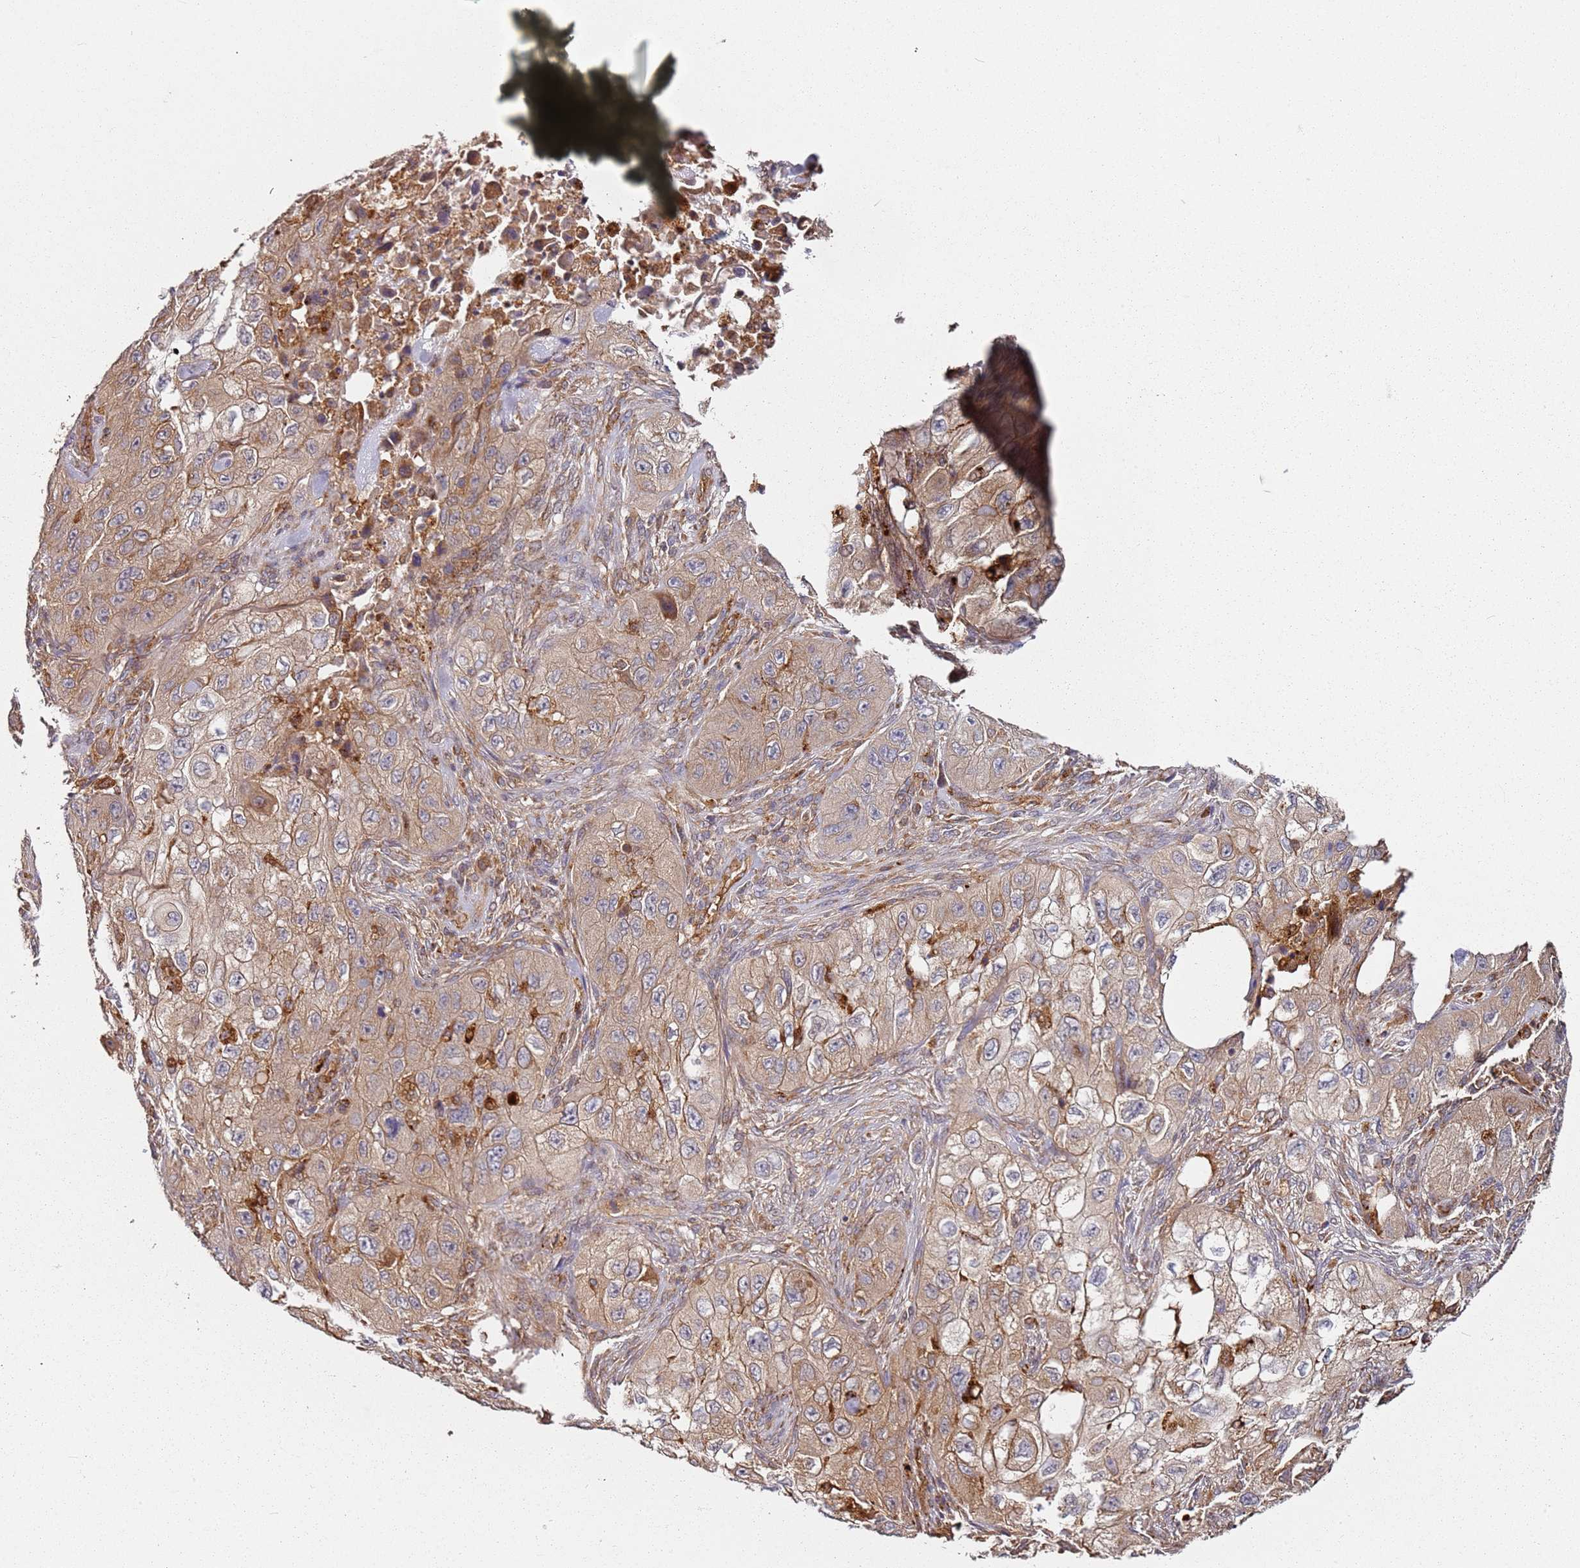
{"staining": {"intensity": "moderate", "quantity": ">75%", "location": "cytoplasmic/membranous"}, "tissue": "skin cancer", "cell_type": "Tumor cells", "image_type": "cancer", "snomed": [{"axis": "morphology", "description": "Squamous cell carcinoma, NOS"}, {"axis": "topography", "description": "Skin"}, {"axis": "topography", "description": "Subcutis"}], "caption": "Skin squamous cell carcinoma was stained to show a protein in brown. There is medium levels of moderate cytoplasmic/membranous expression in approximately >75% of tumor cells.", "gene": "SCGB2B2", "patient": {"sex": "male", "age": 73}}